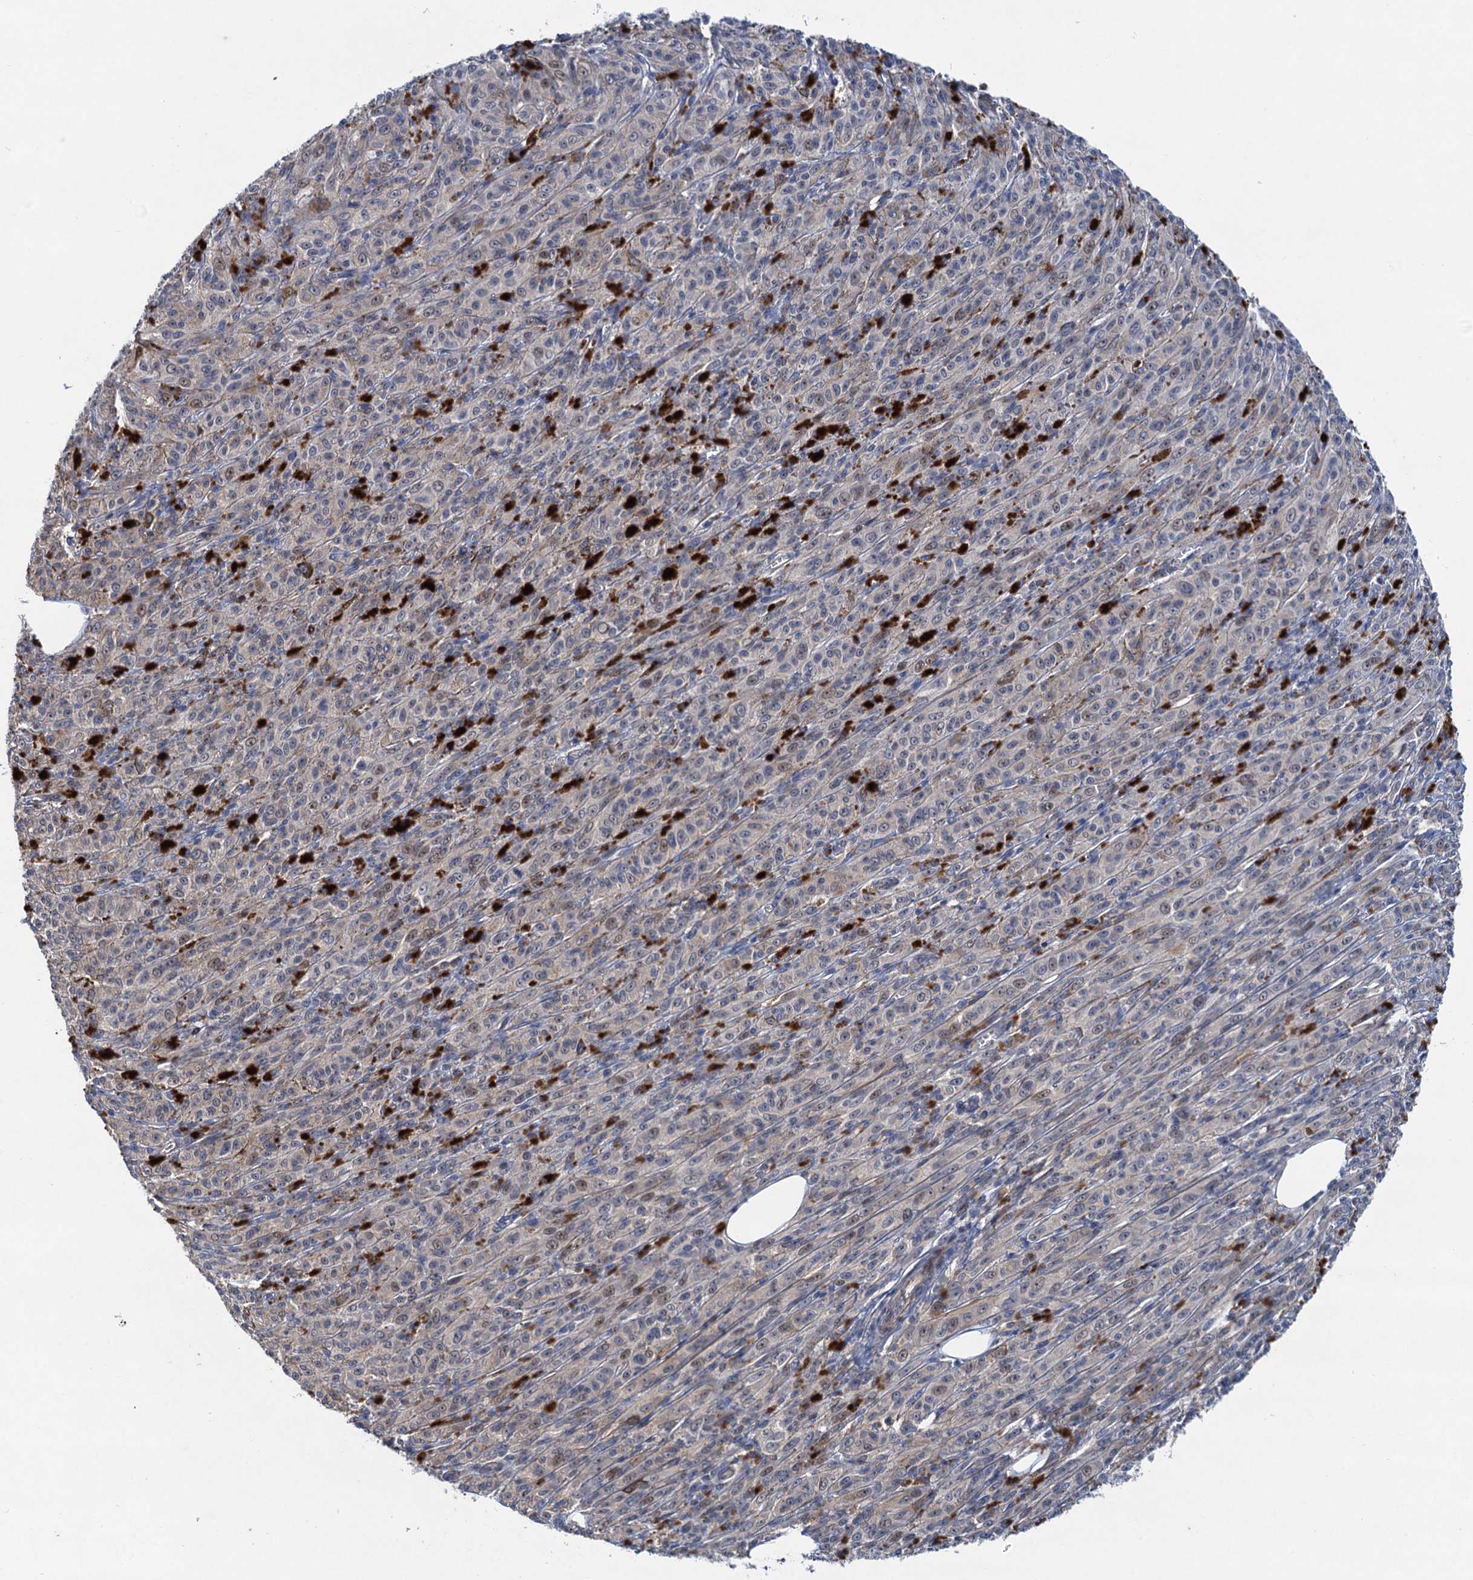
{"staining": {"intensity": "weak", "quantity": "25%-75%", "location": "cytoplasmic/membranous,nuclear"}, "tissue": "melanoma", "cell_type": "Tumor cells", "image_type": "cancer", "snomed": [{"axis": "morphology", "description": "Malignant melanoma, NOS"}, {"axis": "topography", "description": "Skin"}], "caption": "IHC (DAB) staining of malignant melanoma exhibits weak cytoplasmic/membranous and nuclear protein positivity in approximately 25%-75% of tumor cells.", "gene": "TRAF7", "patient": {"sex": "female", "age": 52}}